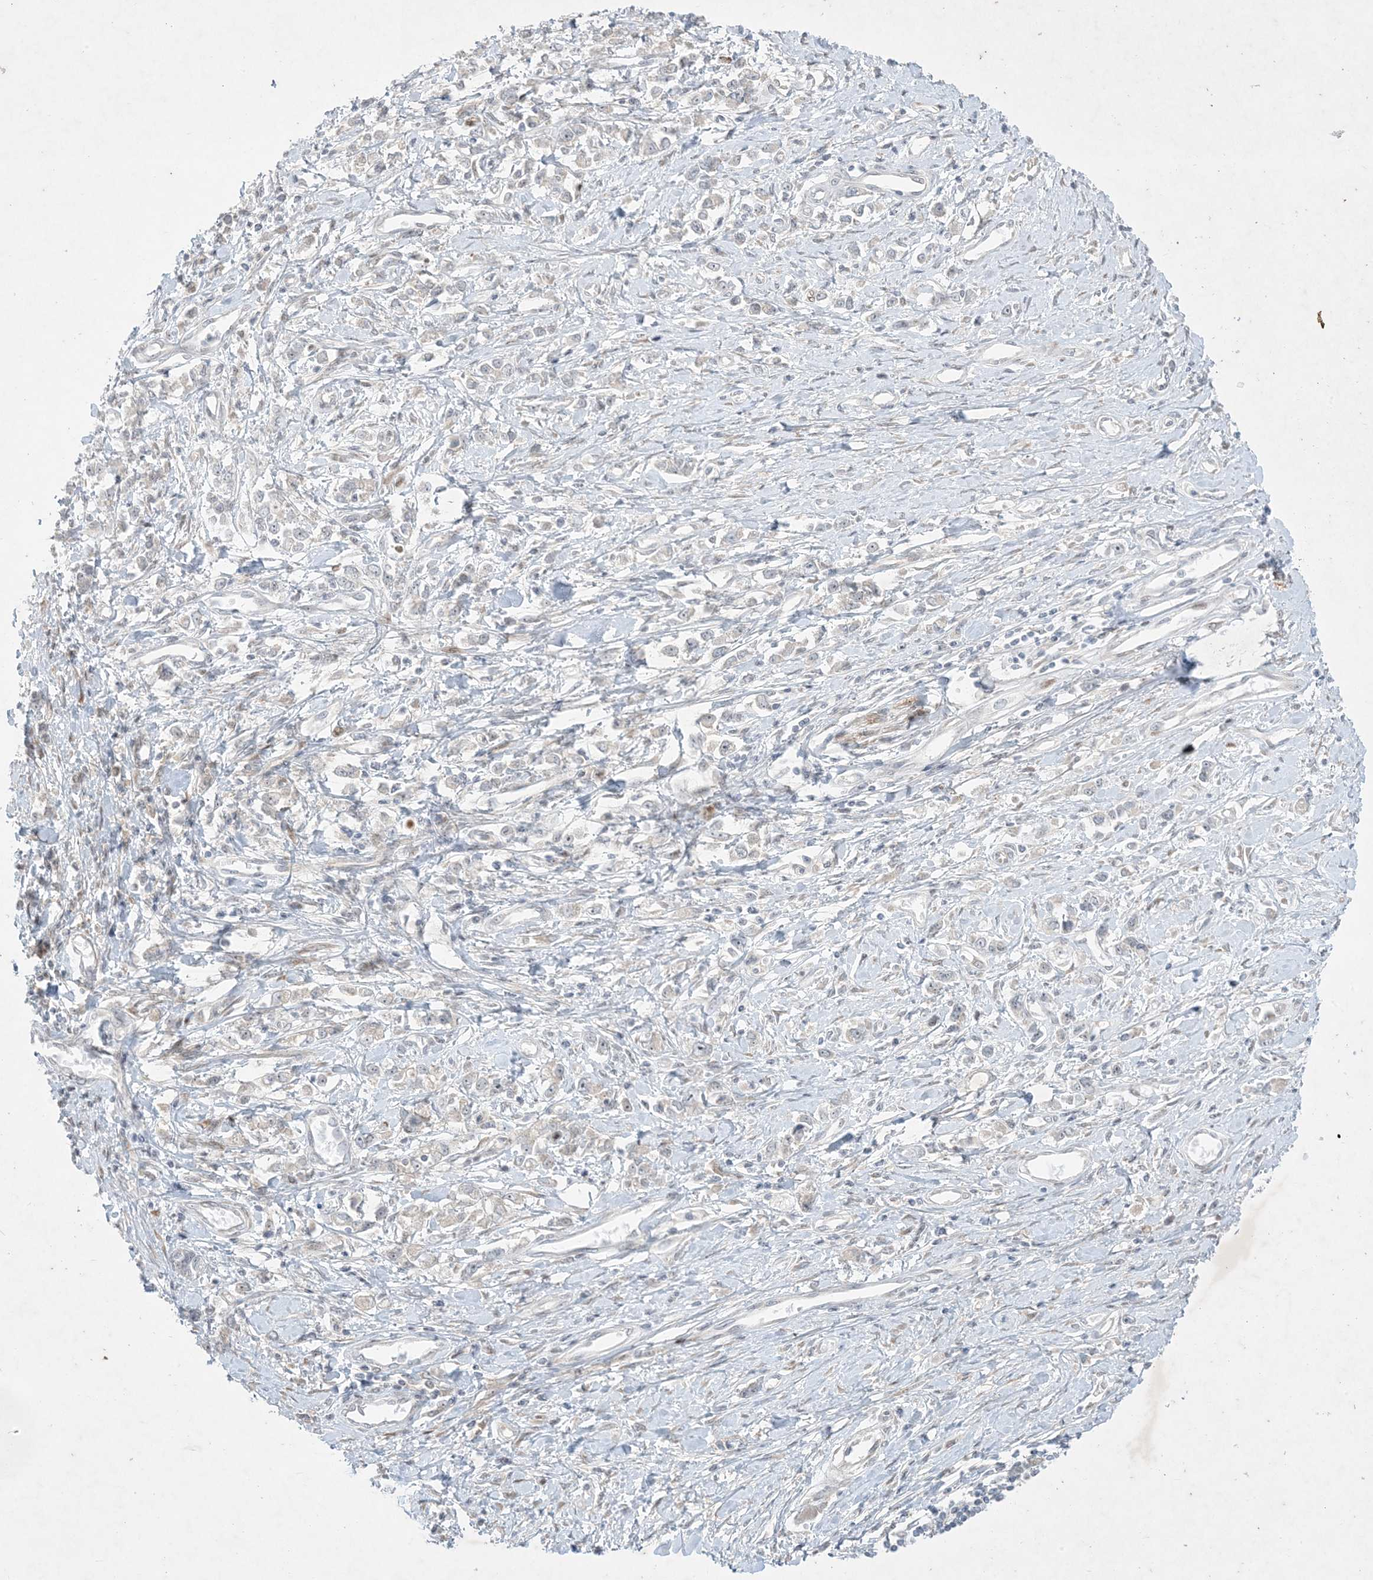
{"staining": {"intensity": "negative", "quantity": "none", "location": "none"}, "tissue": "stomach cancer", "cell_type": "Tumor cells", "image_type": "cancer", "snomed": [{"axis": "morphology", "description": "Adenocarcinoma, NOS"}, {"axis": "topography", "description": "Stomach"}], "caption": "Stomach cancer (adenocarcinoma) was stained to show a protein in brown. There is no significant positivity in tumor cells.", "gene": "SOGA3", "patient": {"sex": "female", "age": 76}}